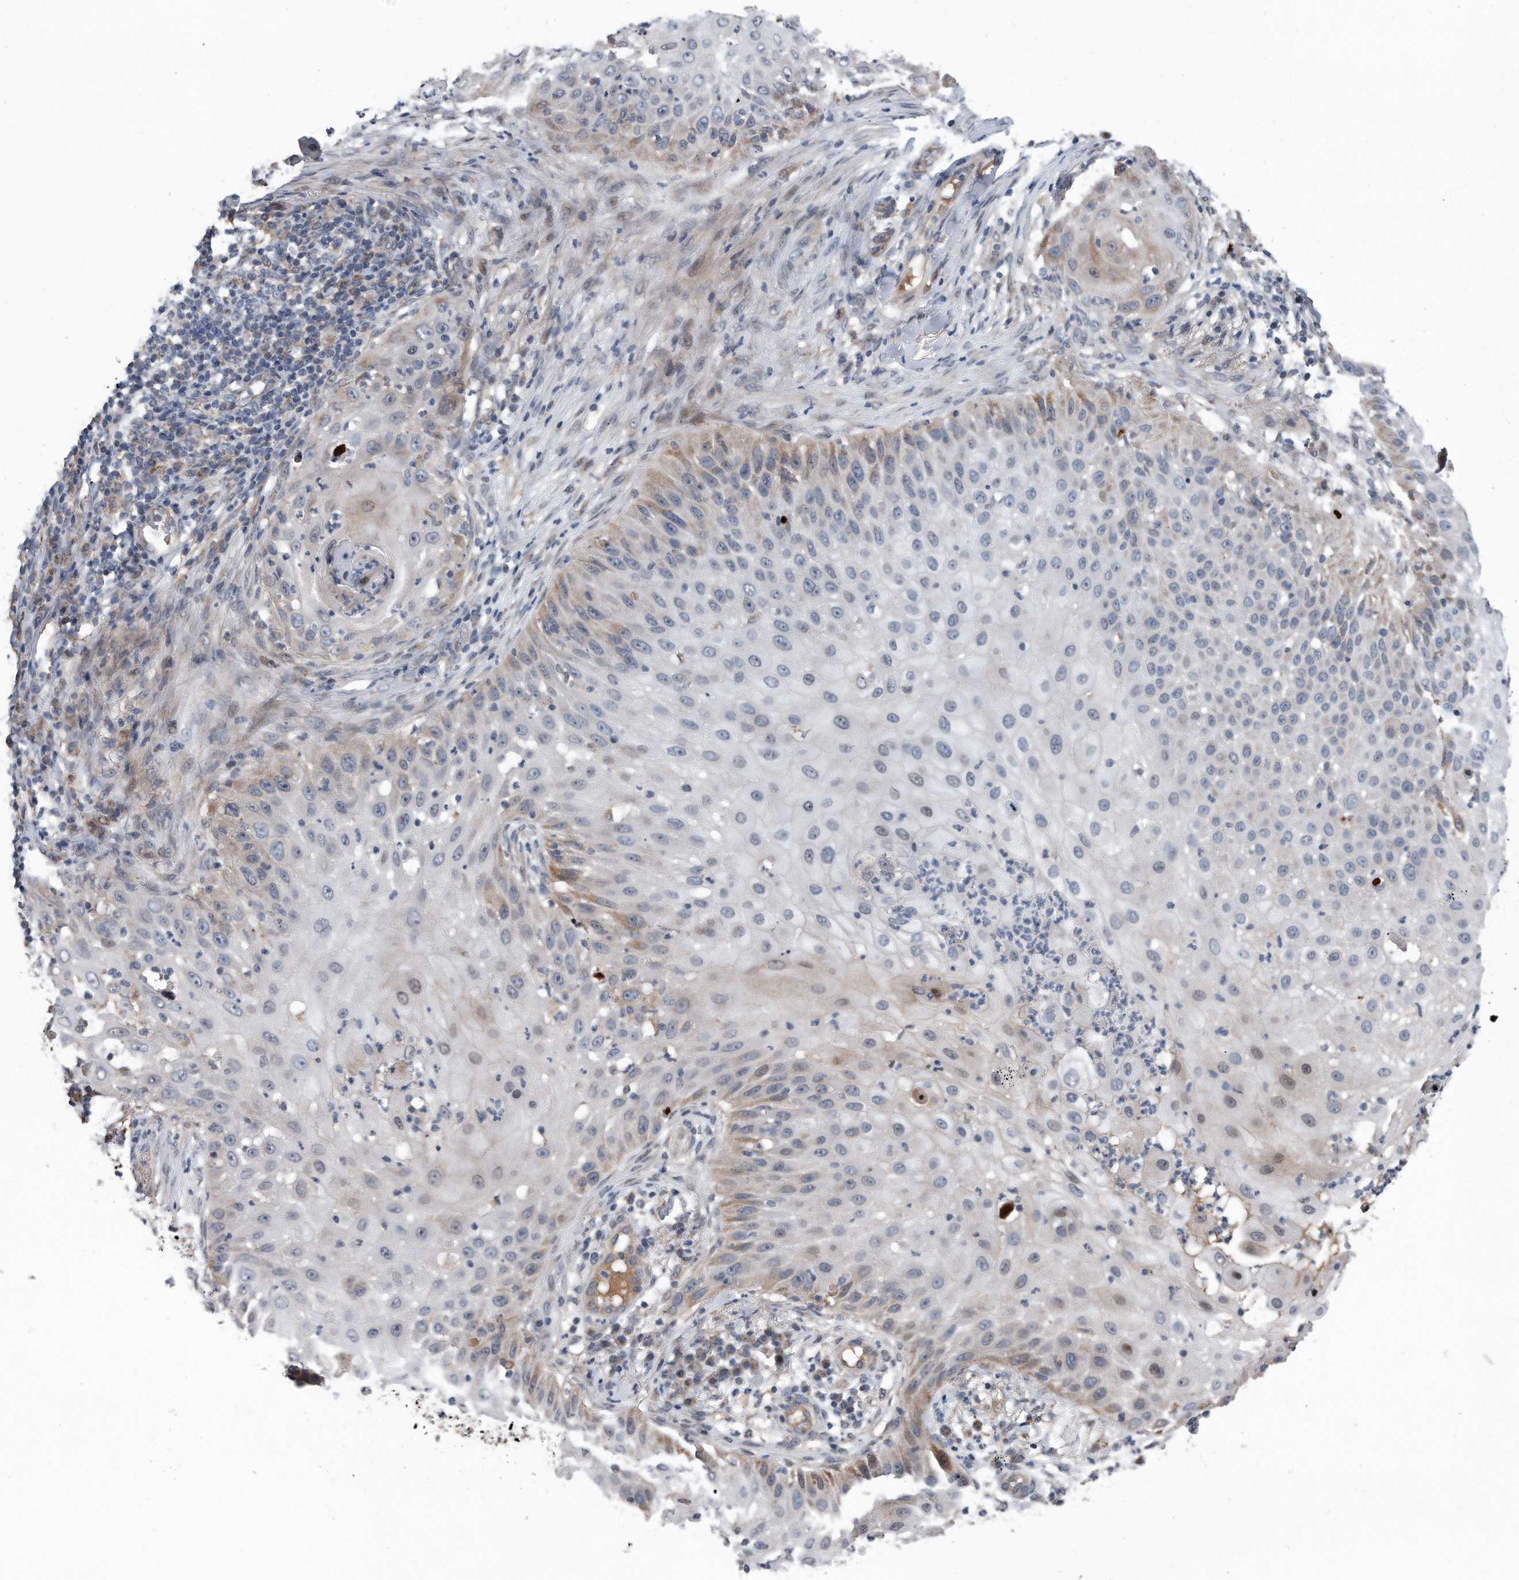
{"staining": {"intensity": "weak", "quantity": "<25%", "location": "cytoplasmic/membranous"}, "tissue": "skin cancer", "cell_type": "Tumor cells", "image_type": "cancer", "snomed": [{"axis": "morphology", "description": "Squamous cell carcinoma, NOS"}, {"axis": "topography", "description": "Skin"}], "caption": "IHC photomicrograph of human squamous cell carcinoma (skin) stained for a protein (brown), which displays no staining in tumor cells.", "gene": "DST", "patient": {"sex": "female", "age": 44}}